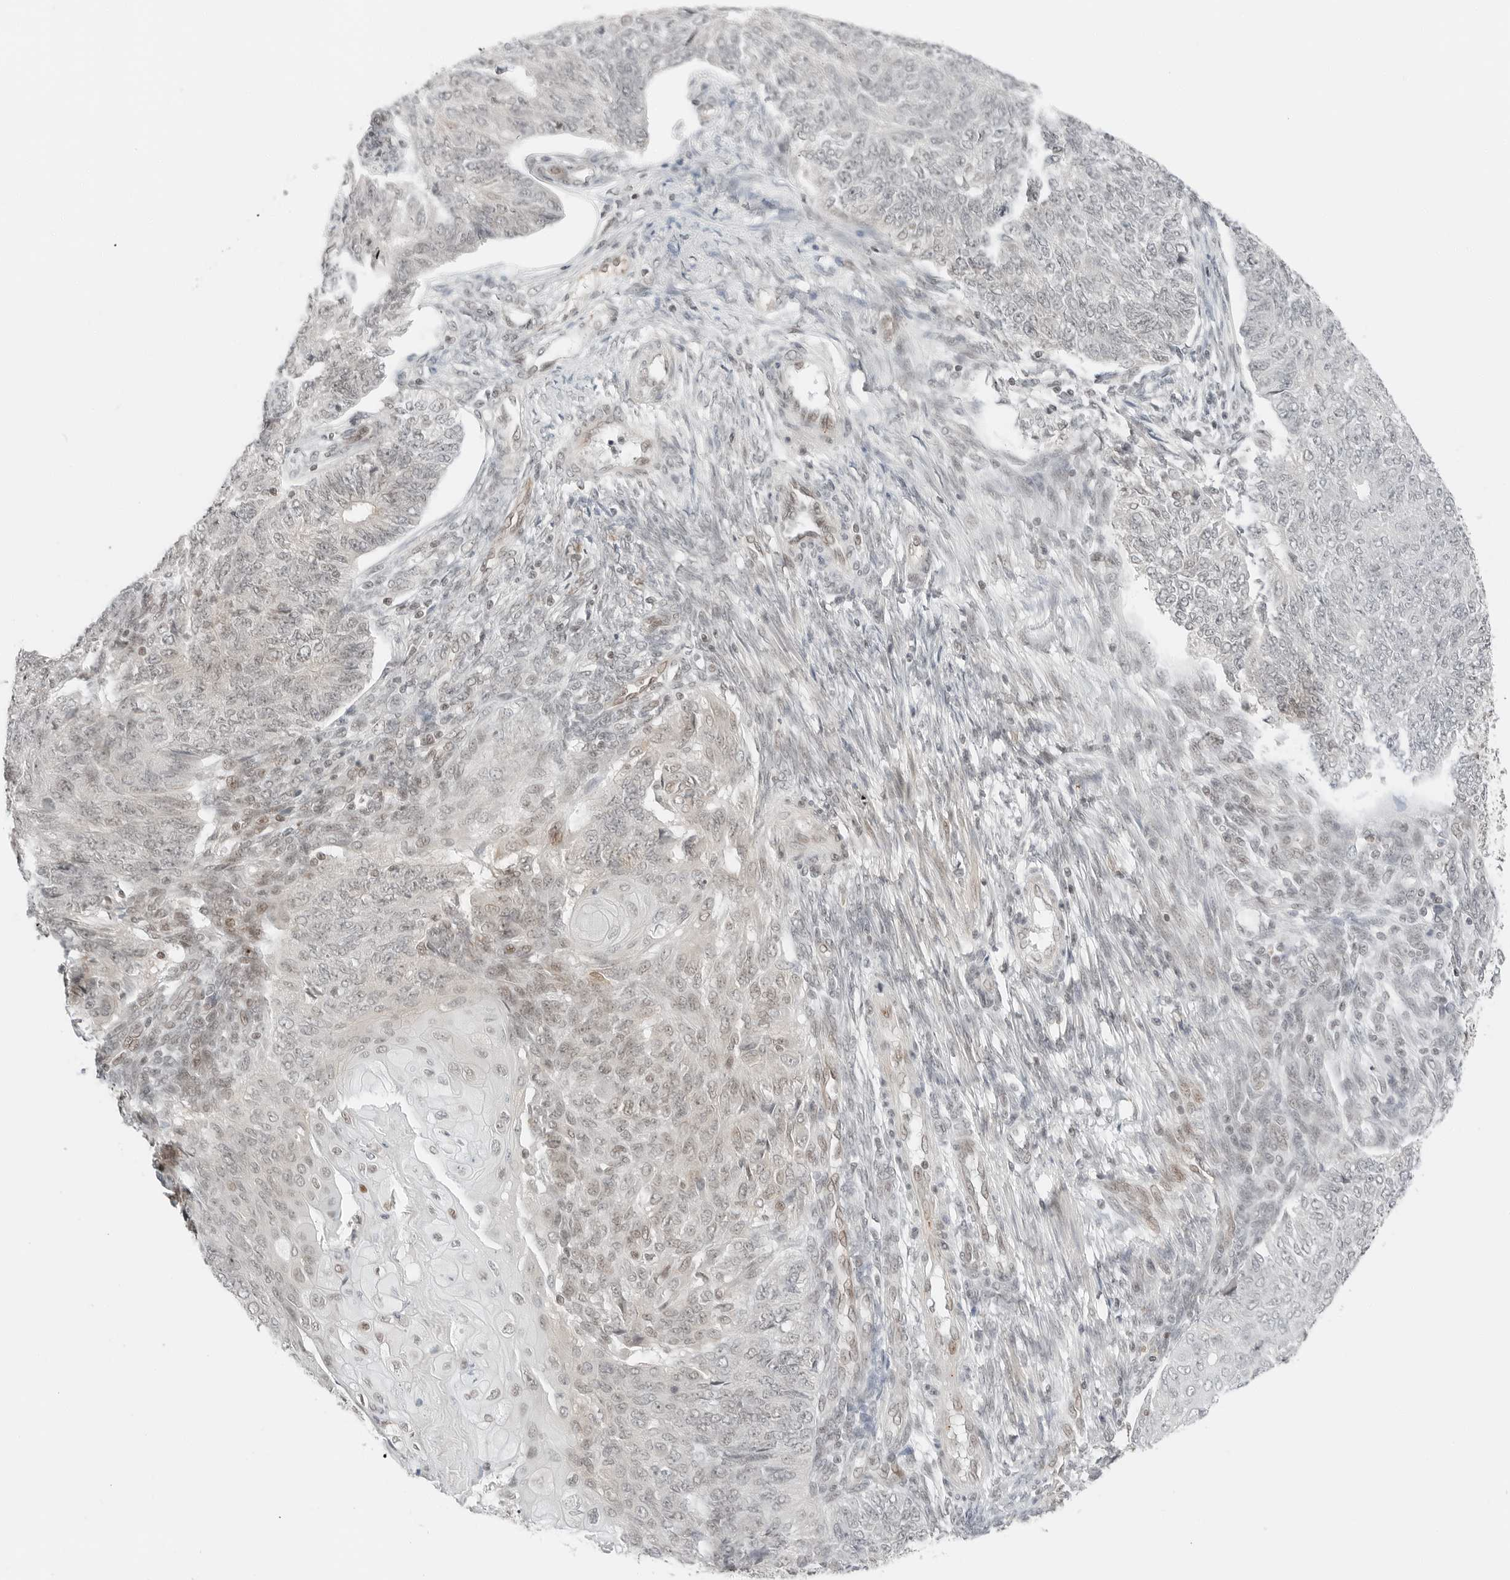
{"staining": {"intensity": "weak", "quantity": "<25%", "location": "nuclear"}, "tissue": "endometrial cancer", "cell_type": "Tumor cells", "image_type": "cancer", "snomed": [{"axis": "morphology", "description": "Adenocarcinoma, NOS"}, {"axis": "topography", "description": "Endometrium"}], "caption": "Immunohistochemistry of human adenocarcinoma (endometrial) shows no staining in tumor cells.", "gene": "CRTC2", "patient": {"sex": "female", "age": 32}}